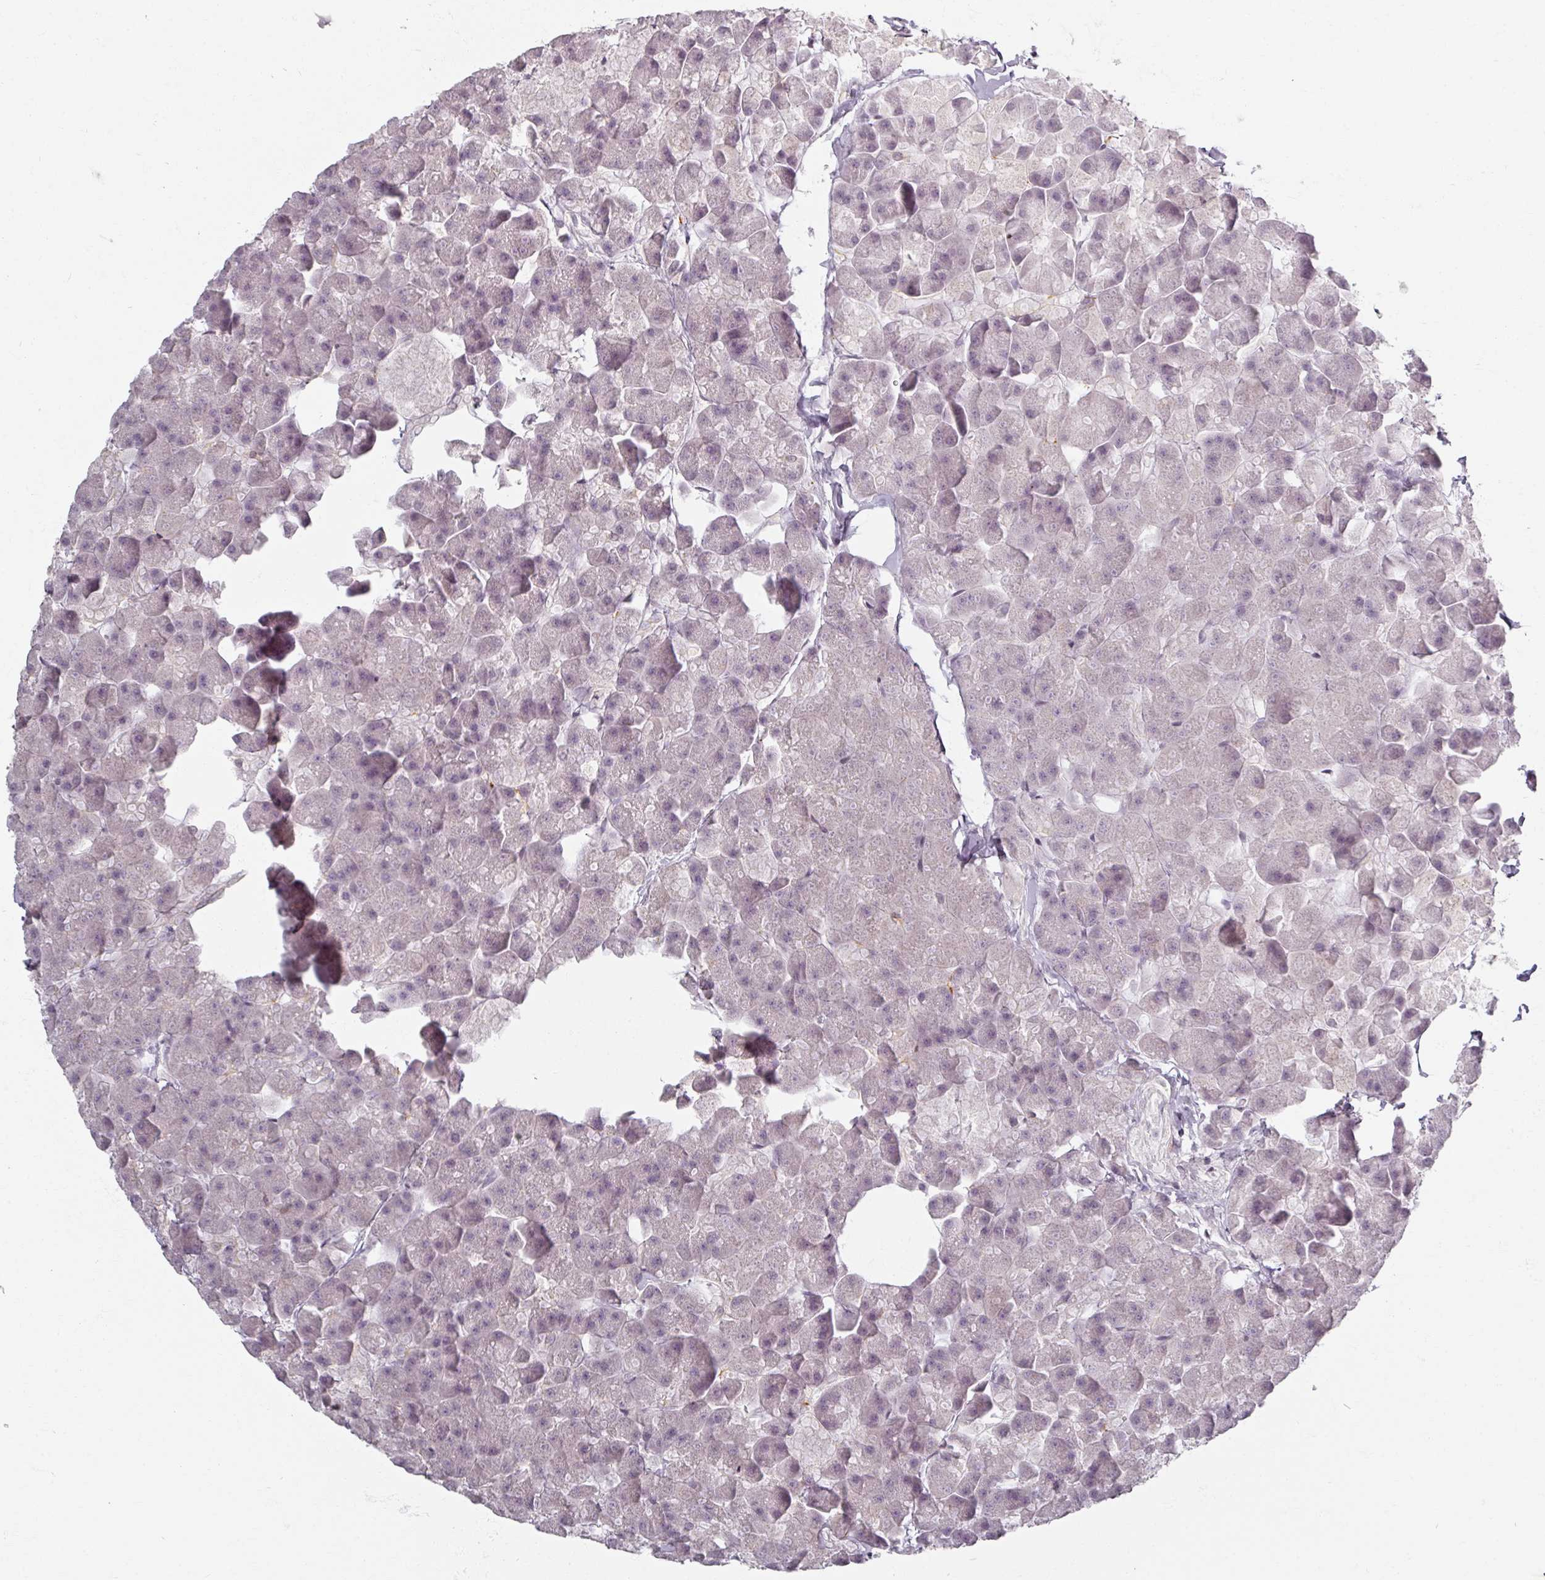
{"staining": {"intensity": "moderate", "quantity": "<25%", "location": "nuclear"}, "tissue": "pancreas", "cell_type": "Exocrine glandular cells", "image_type": "normal", "snomed": [{"axis": "morphology", "description": "Normal tissue, NOS"}, {"axis": "topography", "description": "Pancreas"}], "caption": "Exocrine glandular cells show moderate nuclear positivity in about <25% of cells in normal pancreas.", "gene": "RIPOR3", "patient": {"sex": "male", "age": 35}}